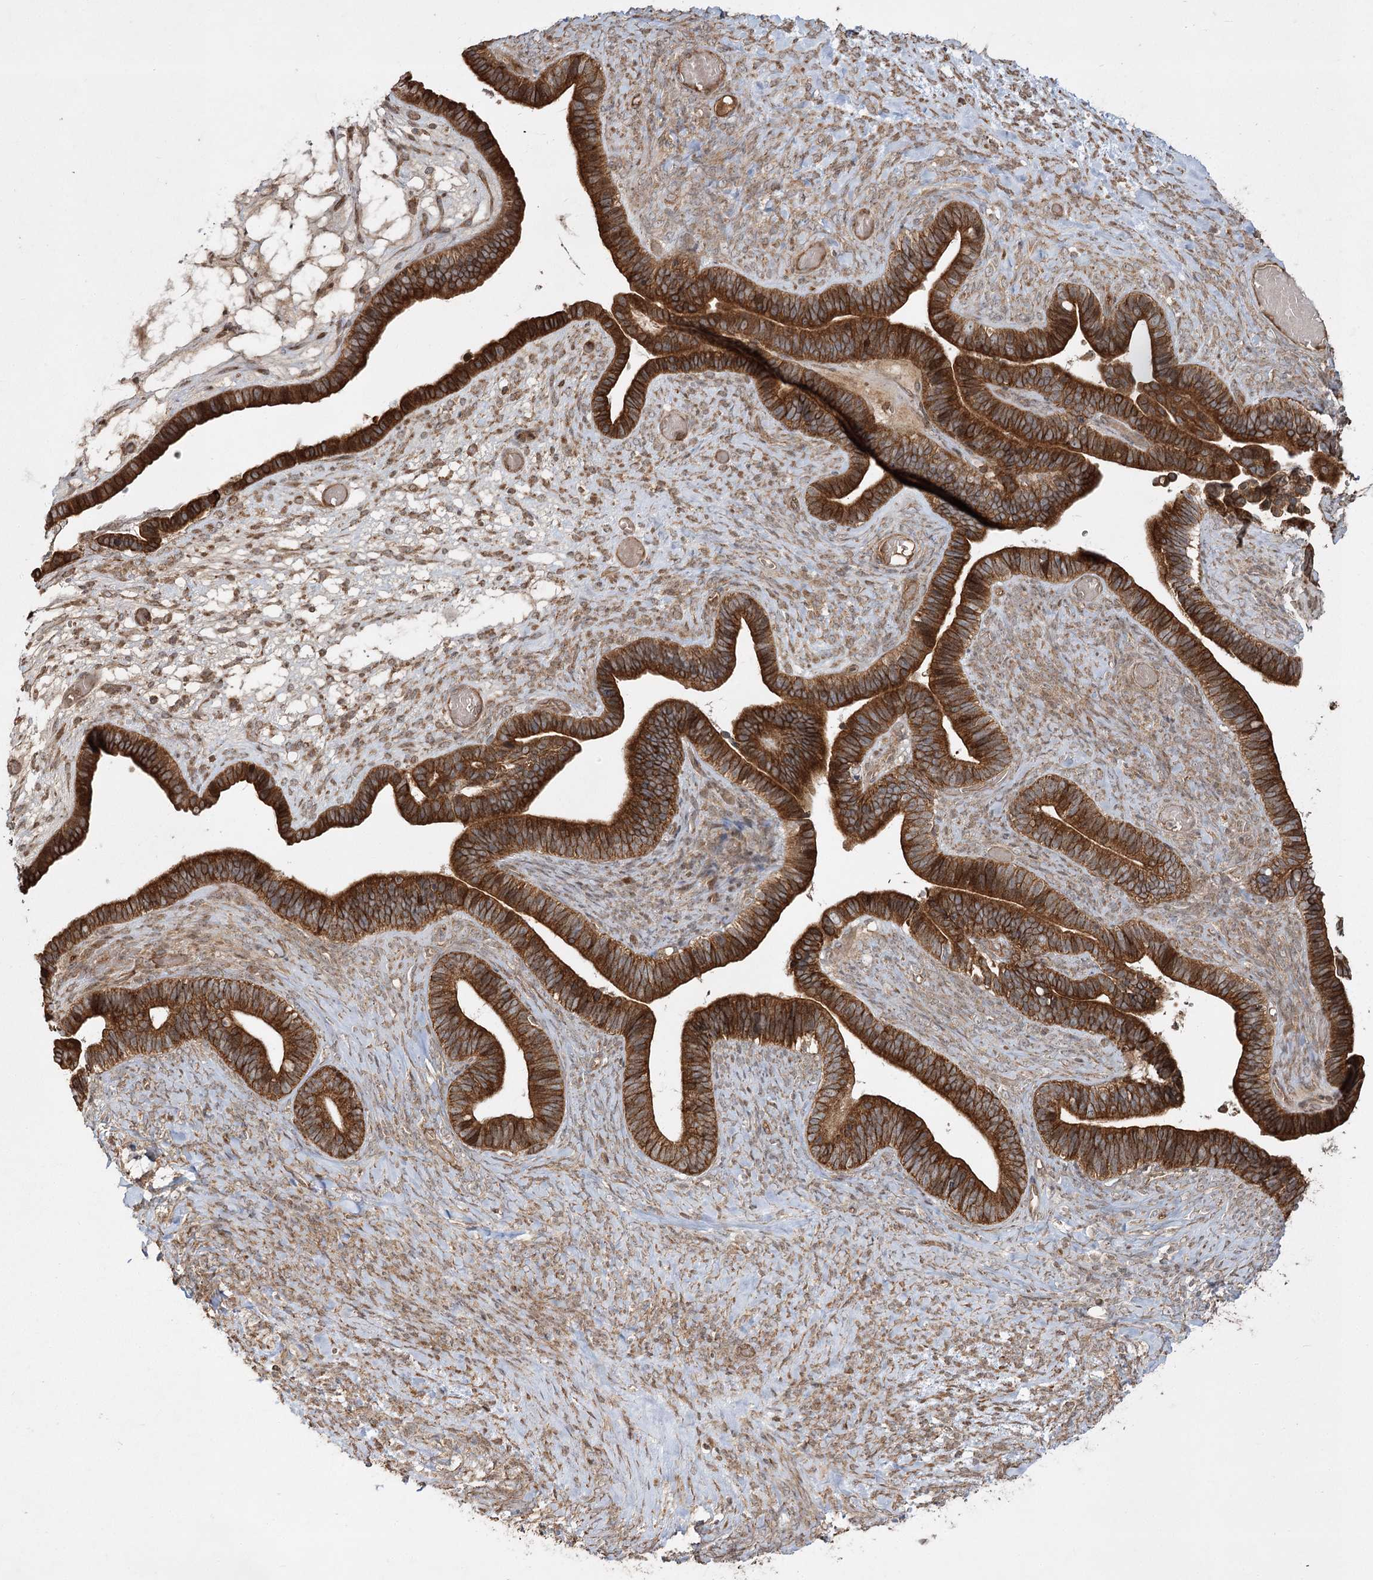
{"staining": {"intensity": "strong", "quantity": ">75%", "location": "cytoplasmic/membranous"}, "tissue": "ovarian cancer", "cell_type": "Tumor cells", "image_type": "cancer", "snomed": [{"axis": "morphology", "description": "Cystadenocarcinoma, serous, NOS"}, {"axis": "topography", "description": "Ovary"}], "caption": "Protein positivity by immunohistochemistry reveals strong cytoplasmic/membranous positivity in approximately >75% of tumor cells in ovarian cancer (serous cystadenocarcinoma).", "gene": "CPLANE1", "patient": {"sex": "female", "age": 56}}